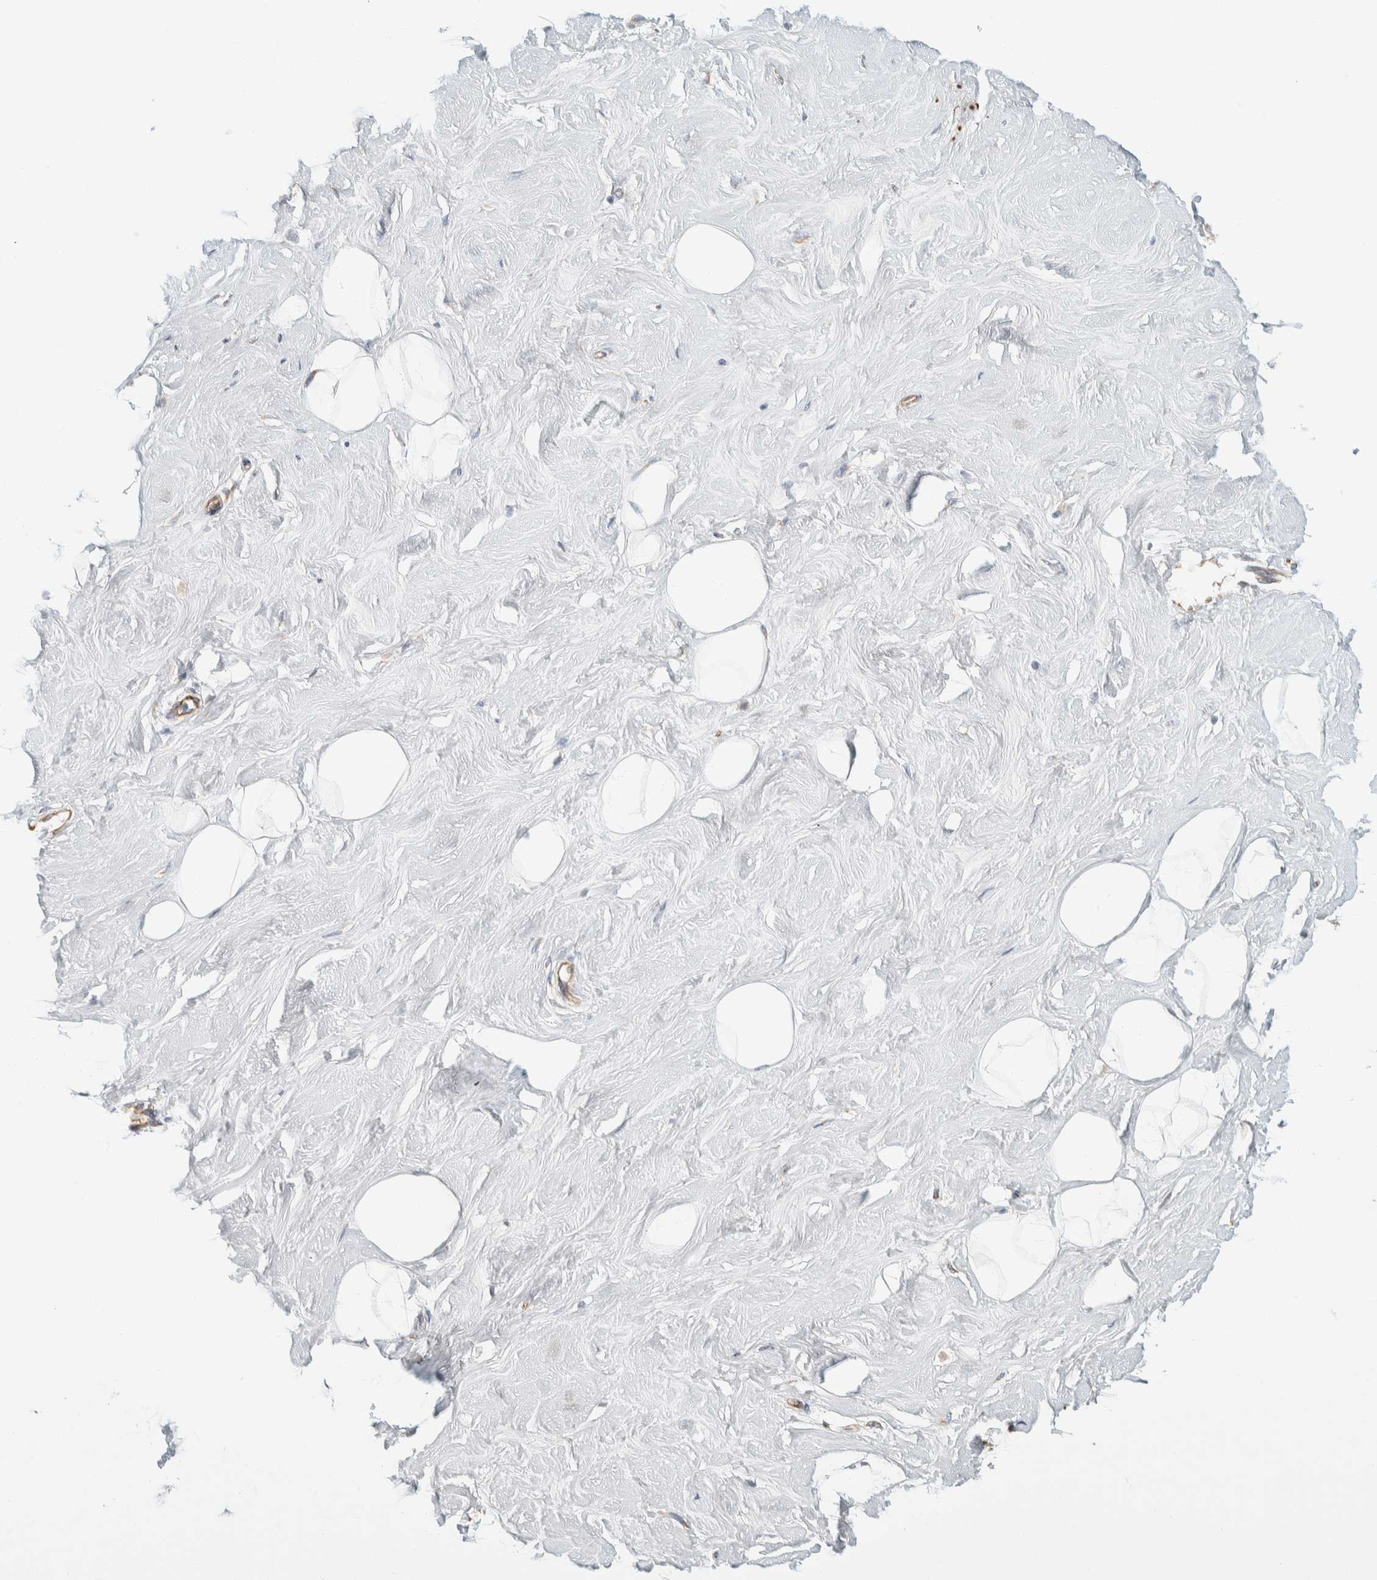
{"staining": {"intensity": "negative", "quantity": "none", "location": "none"}, "tissue": "breast", "cell_type": "Adipocytes", "image_type": "normal", "snomed": [{"axis": "morphology", "description": "Normal tissue, NOS"}, {"axis": "topography", "description": "Breast"}], "caption": "Immunohistochemistry (IHC) histopathology image of unremarkable breast: breast stained with DAB demonstrates no significant protein expression in adipocytes.", "gene": "CDR2", "patient": {"sex": "female", "age": 23}}